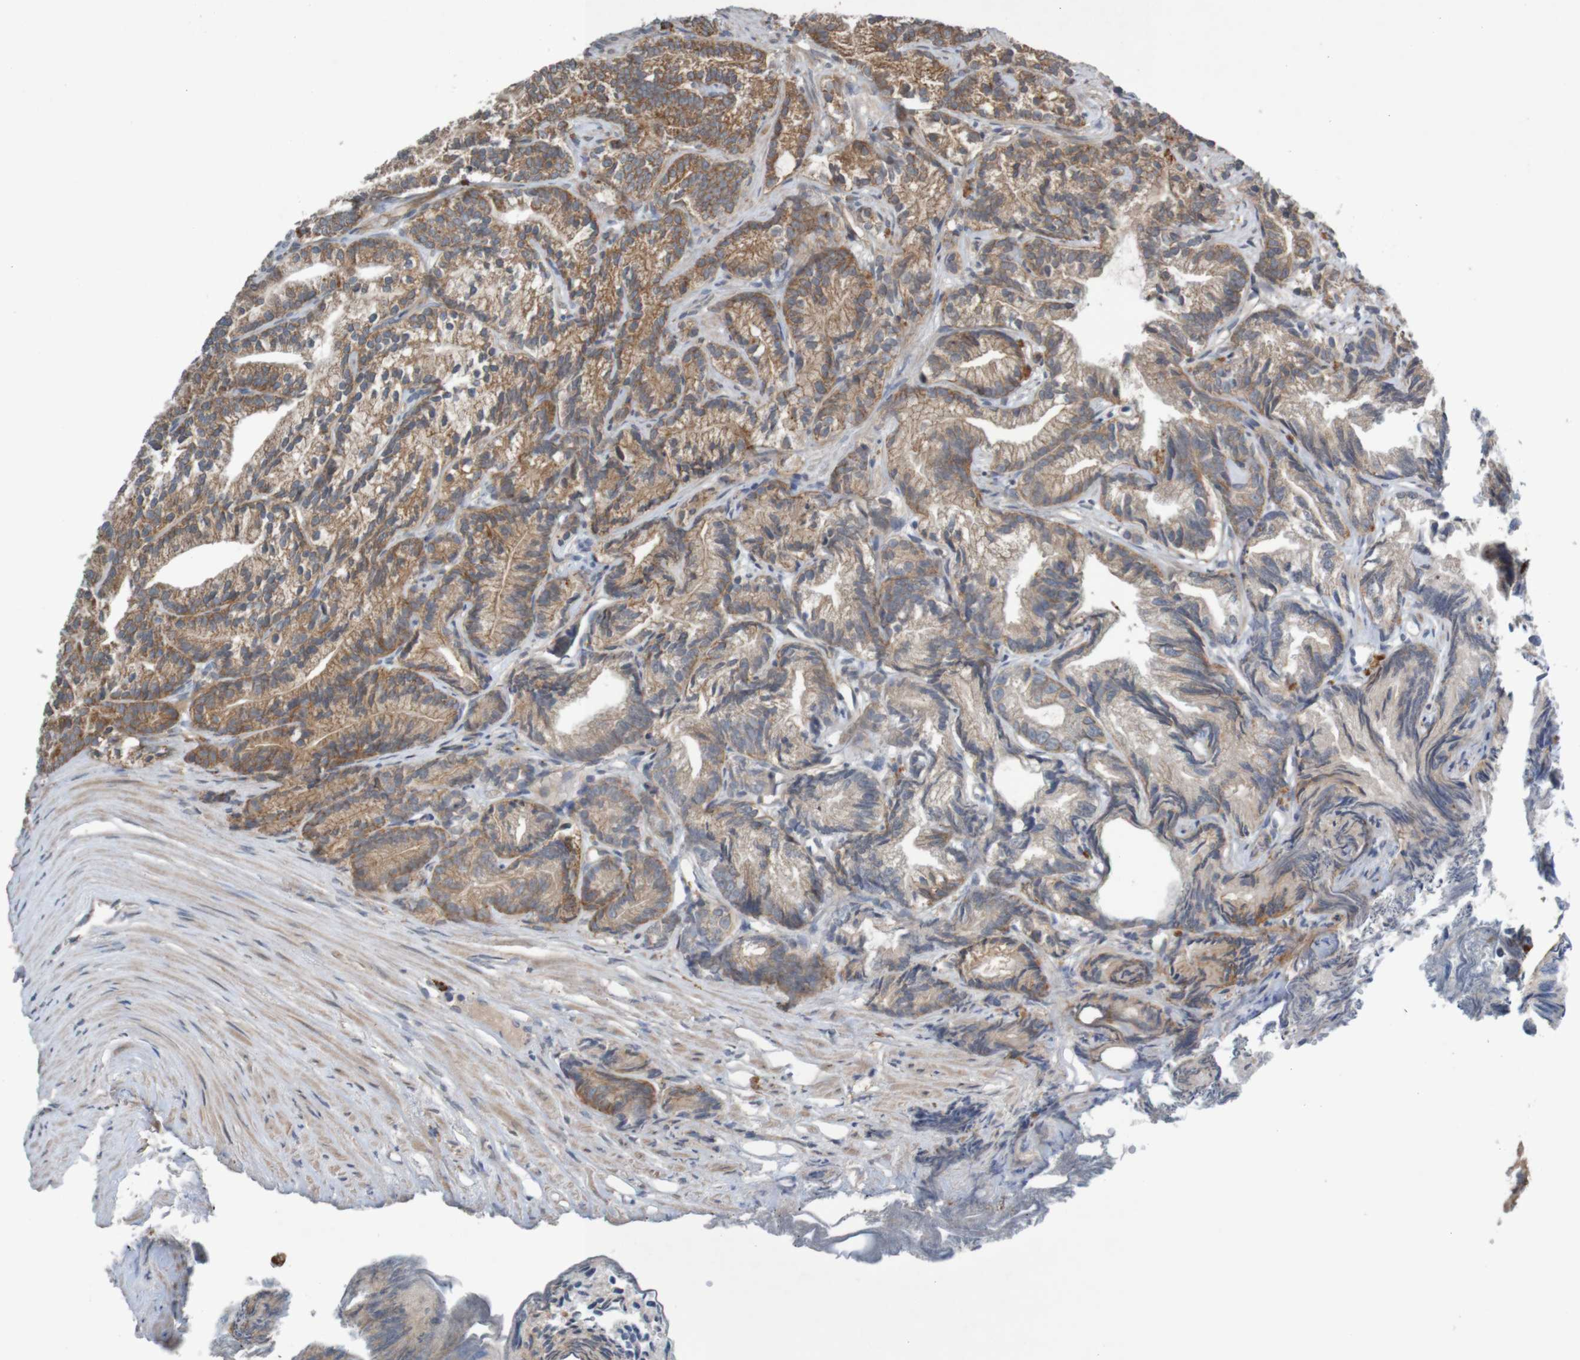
{"staining": {"intensity": "moderate", "quantity": ">75%", "location": "cytoplasmic/membranous"}, "tissue": "prostate cancer", "cell_type": "Tumor cells", "image_type": "cancer", "snomed": [{"axis": "morphology", "description": "Adenocarcinoma, Low grade"}, {"axis": "topography", "description": "Prostate"}], "caption": "This is a micrograph of immunohistochemistry staining of prostate cancer (adenocarcinoma (low-grade)), which shows moderate staining in the cytoplasmic/membranous of tumor cells.", "gene": "B3GAT2", "patient": {"sex": "male", "age": 89}}